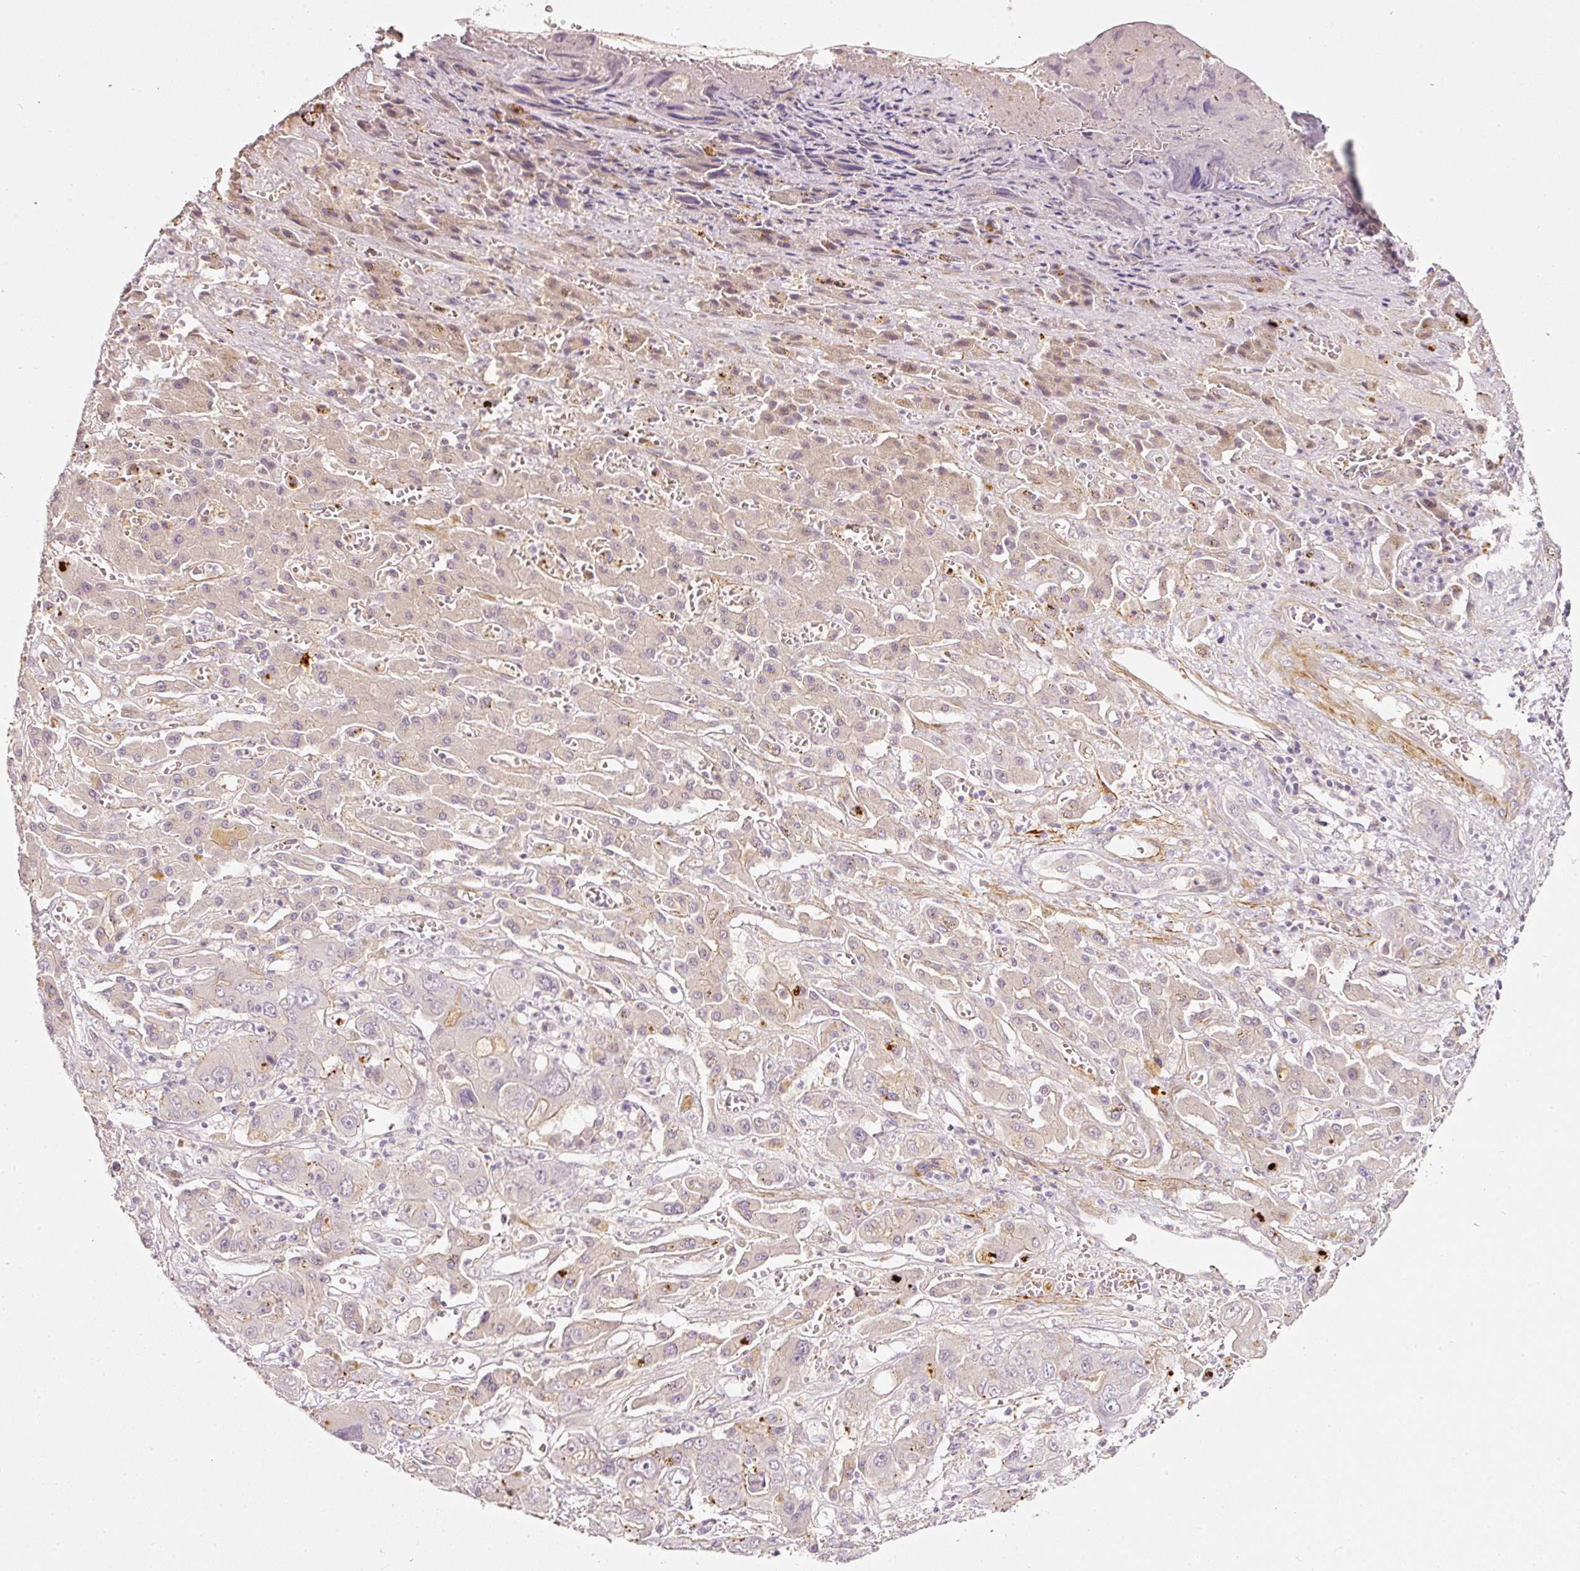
{"staining": {"intensity": "moderate", "quantity": "<25%", "location": "cytoplasmic/membranous"}, "tissue": "liver cancer", "cell_type": "Tumor cells", "image_type": "cancer", "snomed": [{"axis": "morphology", "description": "Cholangiocarcinoma"}, {"axis": "topography", "description": "Liver"}], "caption": "DAB (3,3'-diaminobenzidine) immunohistochemical staining of cholangiocarcinoma (liver) reveals moderate cytoplasmic/membranous protein expression in approximately <25% of tumor cells.", "gene": "TOGARAM1", "patient": {"sex": "male", "age": 67}}